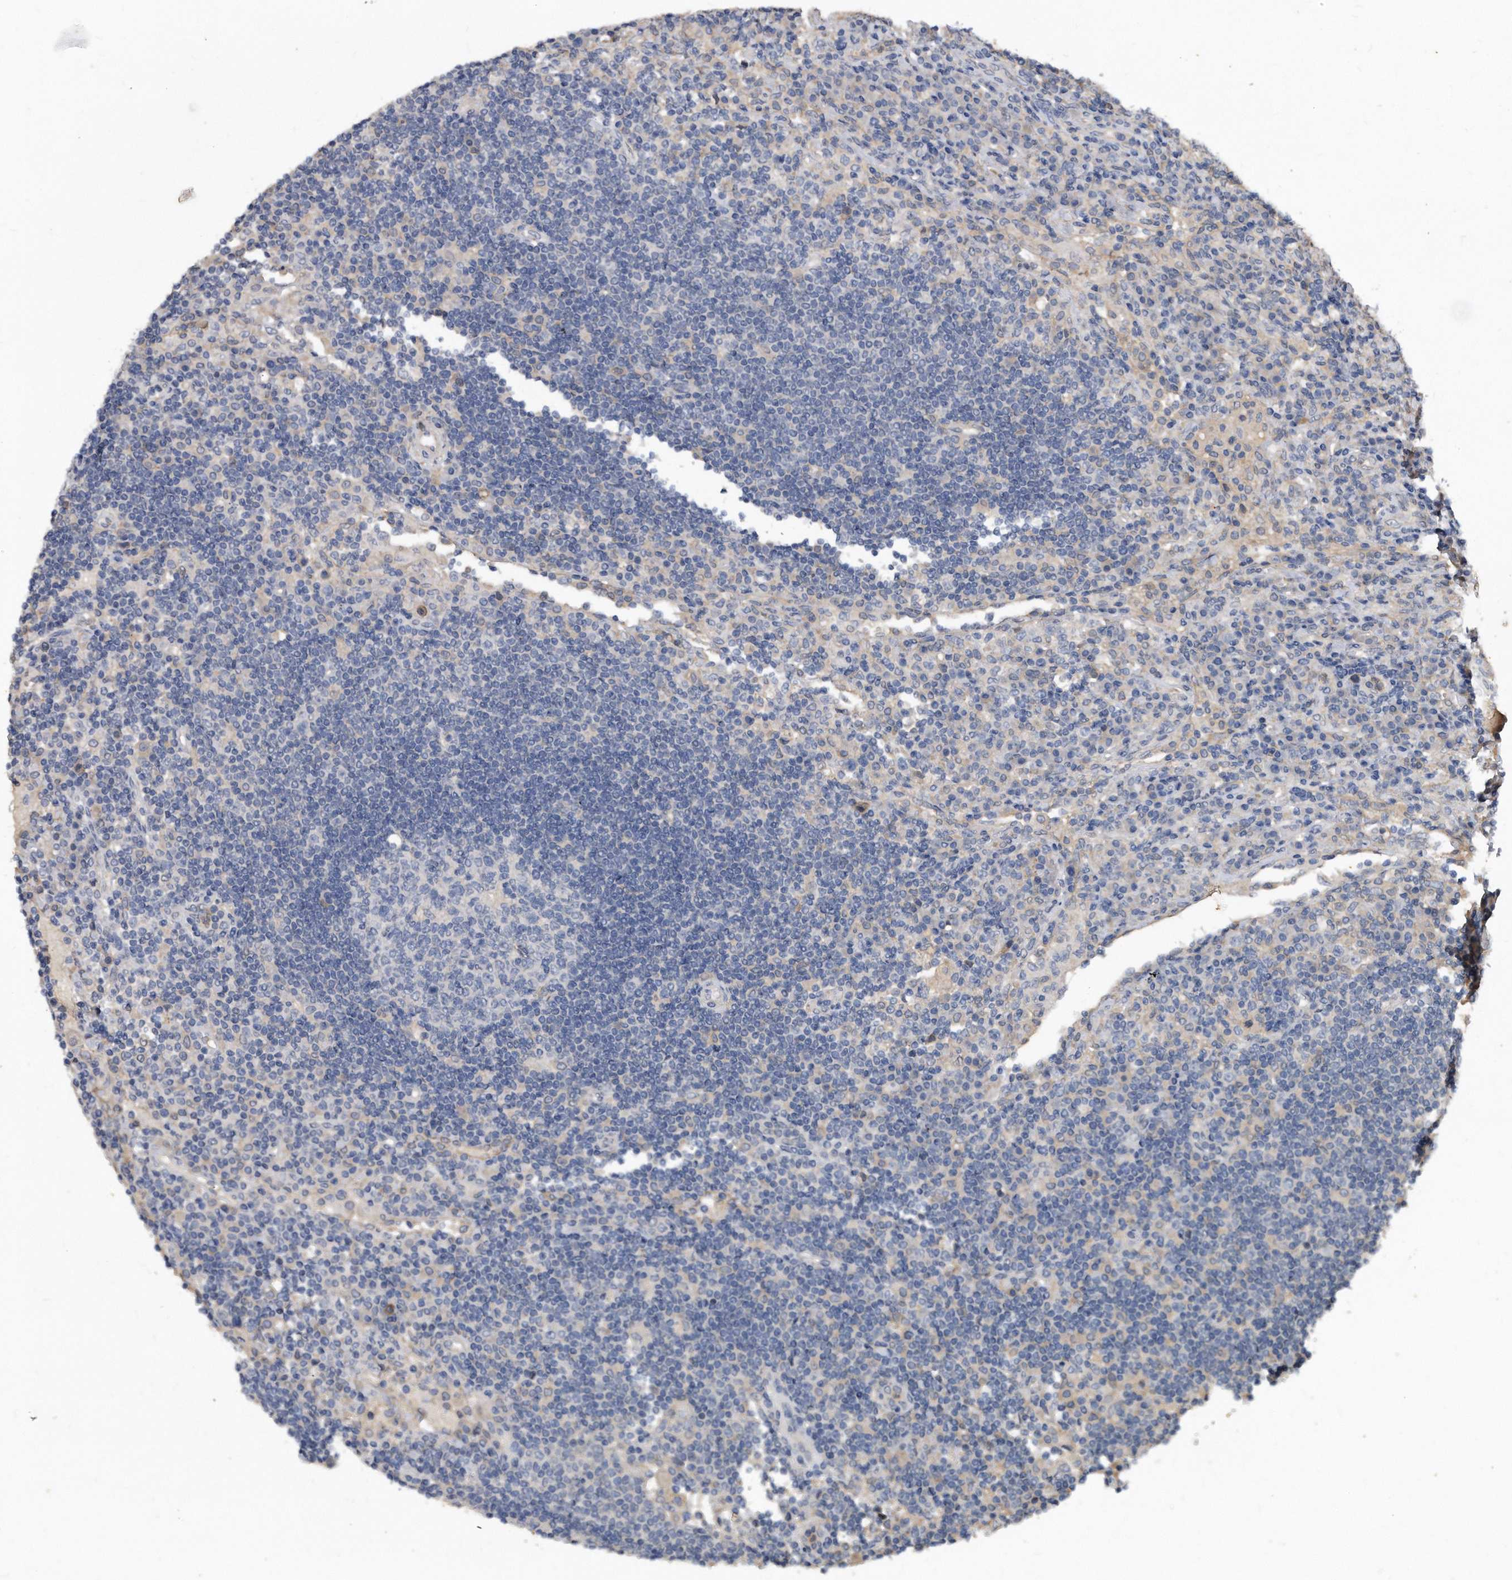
{"staining": {"intensity": "negative", "quantity": "none", "location": "none"}, "tissue": "lymph node", "cell_type": "Germinal center cells", "image_type": "normal", "snomed": [{"axis": "morphology", "description": "Normal tissue, NOS"}, {"axis": "topography", "description": "Lymph node"}], "caption": "Image shows no significant protein expression in germinal center cells of normal lymph node. (DAB (3,3'-diaminobenzidine) immunohistochemistry (IHC) visualized using brightfield microscopy, high magnification).", "gene": "HOMER3", "patient": {"sex": "female", "age": 53}}